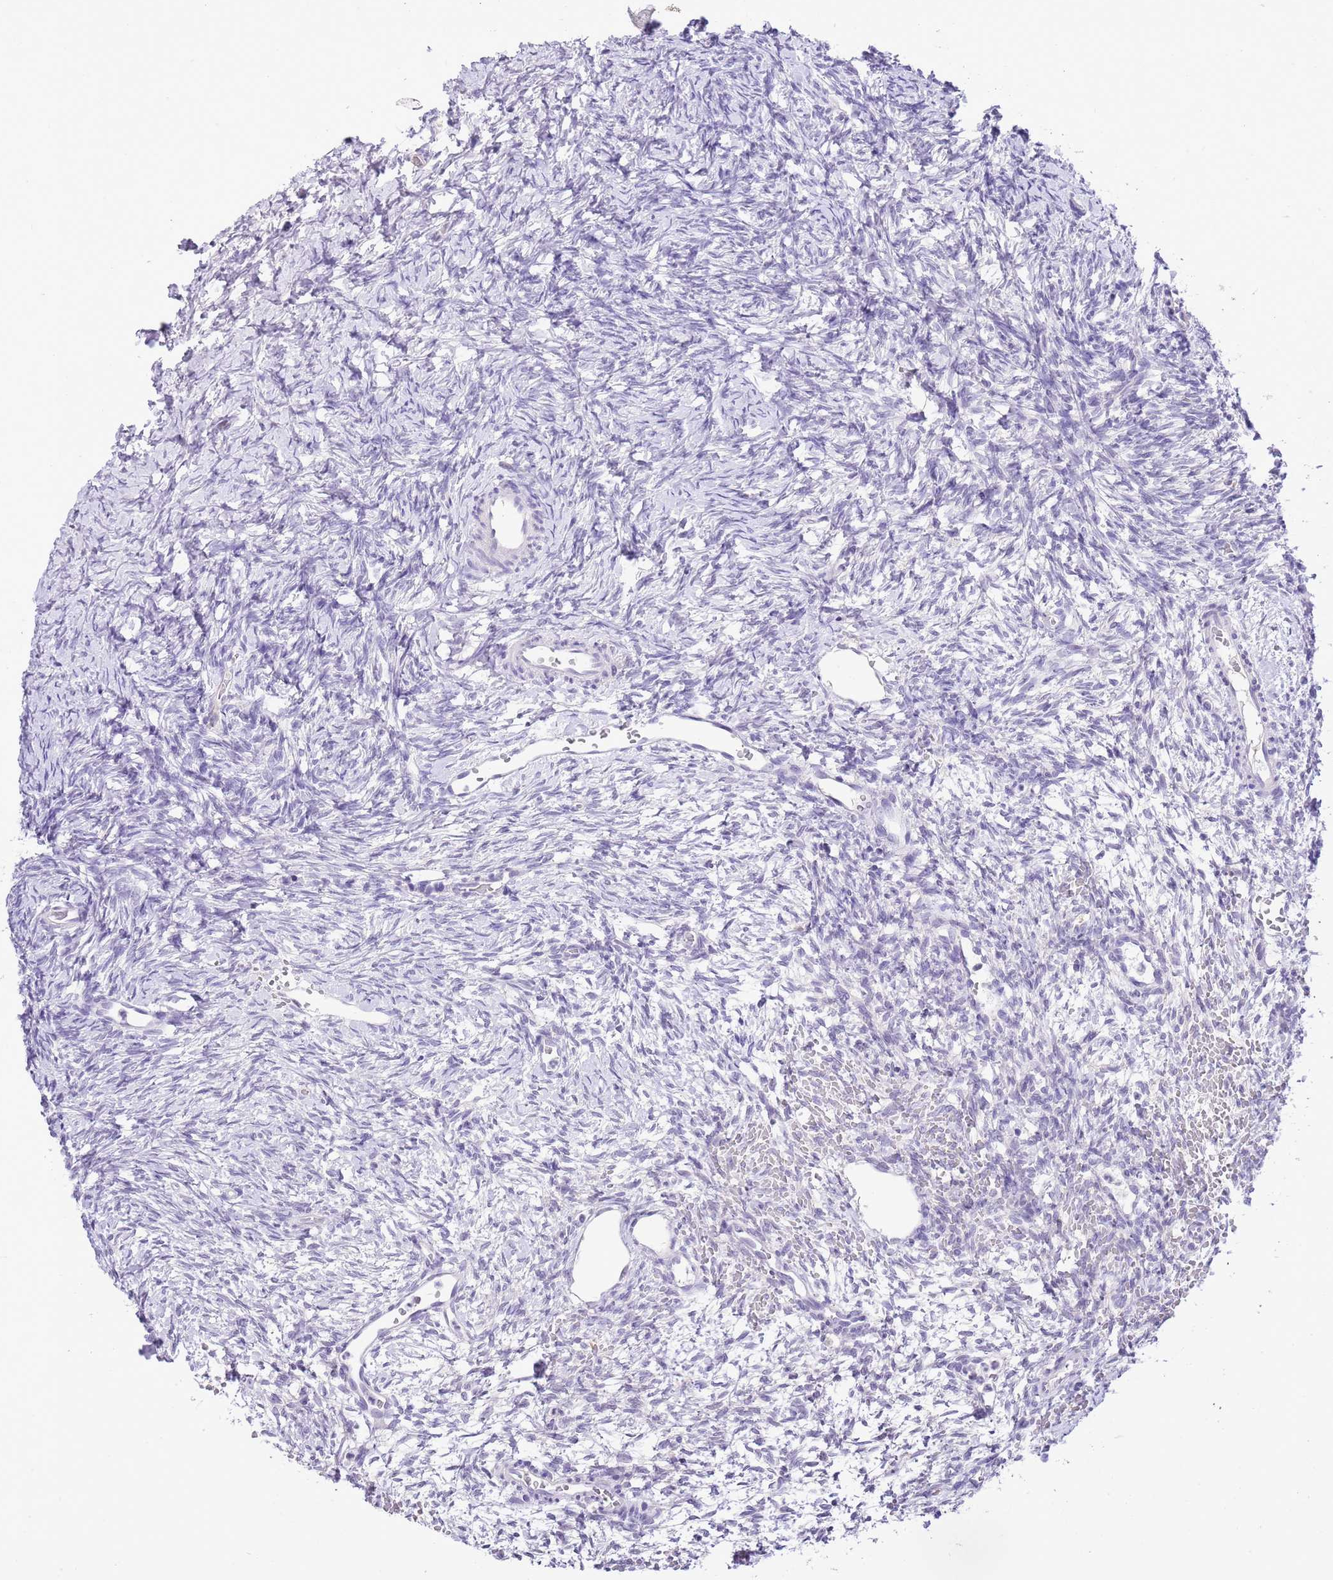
{"staining": {"intensity": "negative", "quantity": "none", "location": "none"}, "tissue": "ovary", "cell_type": "Ovarian stroma cells", "image_type": "normal", "snomed": [{"axis": "morphology", "description": "Normal tissue, NOS"}, {"axis": "topography", "description": "Ovary"}], "caption": "The immunohistochemistry micrograph has no significant expression in ovarian stroma cells of ovary. (Brightfield microscopy of DAB IHC at high magnification).", "gene": "MIDN", "patient": {"sex": "female", "age": 39}}